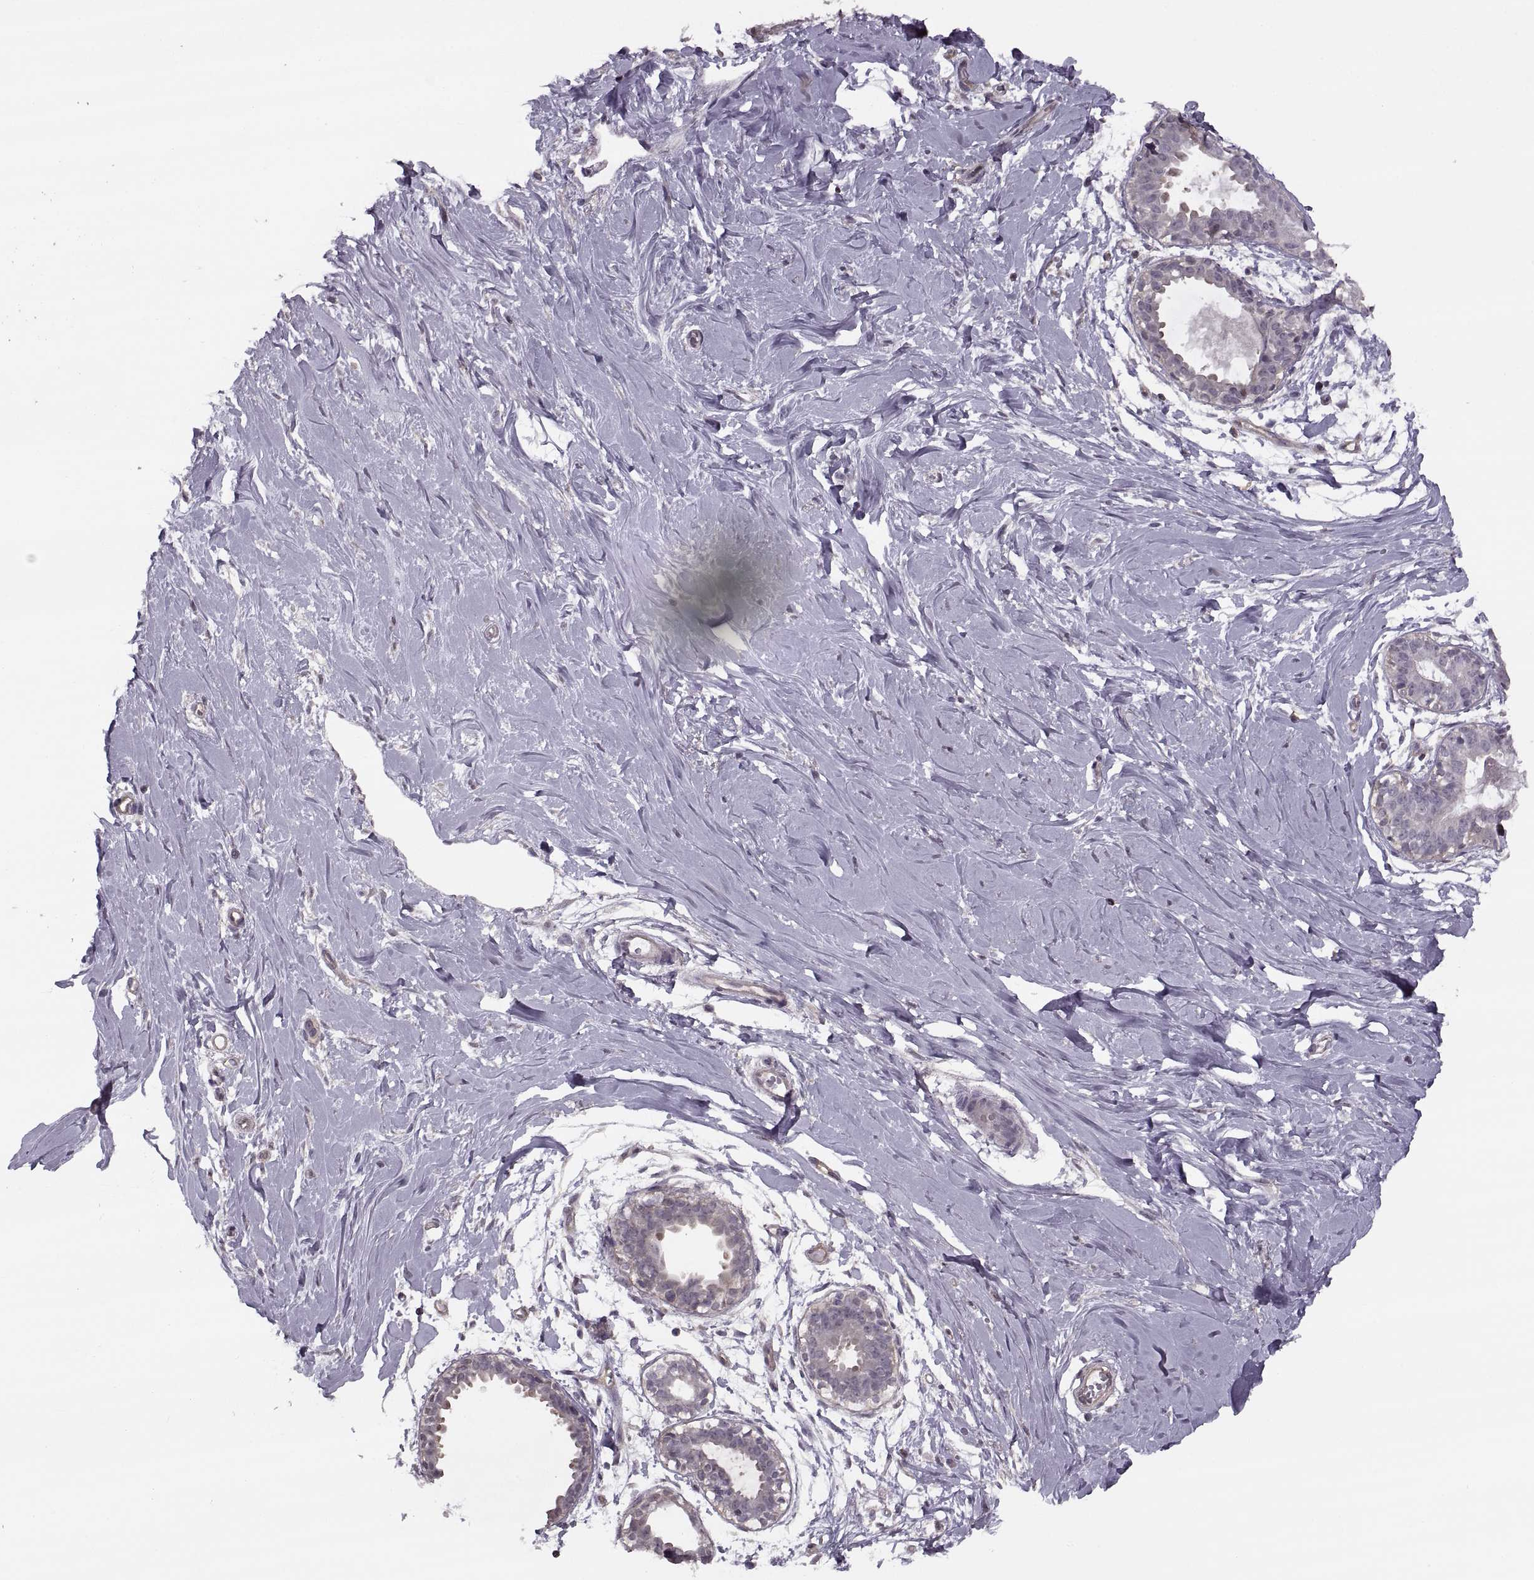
{"staining": {"intensity": "negative", "quantity": "none", "location": "none"}, "tissue": "breast", "cell_type": "Adipocytes", "image_type": "normal", "snomed": [{"axis": "morphology", "description": "Normal tissue, NOS"}, {"axis": "topography", "description": "Breast"}], "caption": "Image shows no protein expression in adipocytes of benign breast.", "gene": "LUZP2", "patient": {"sex": "female", "age": 49}}